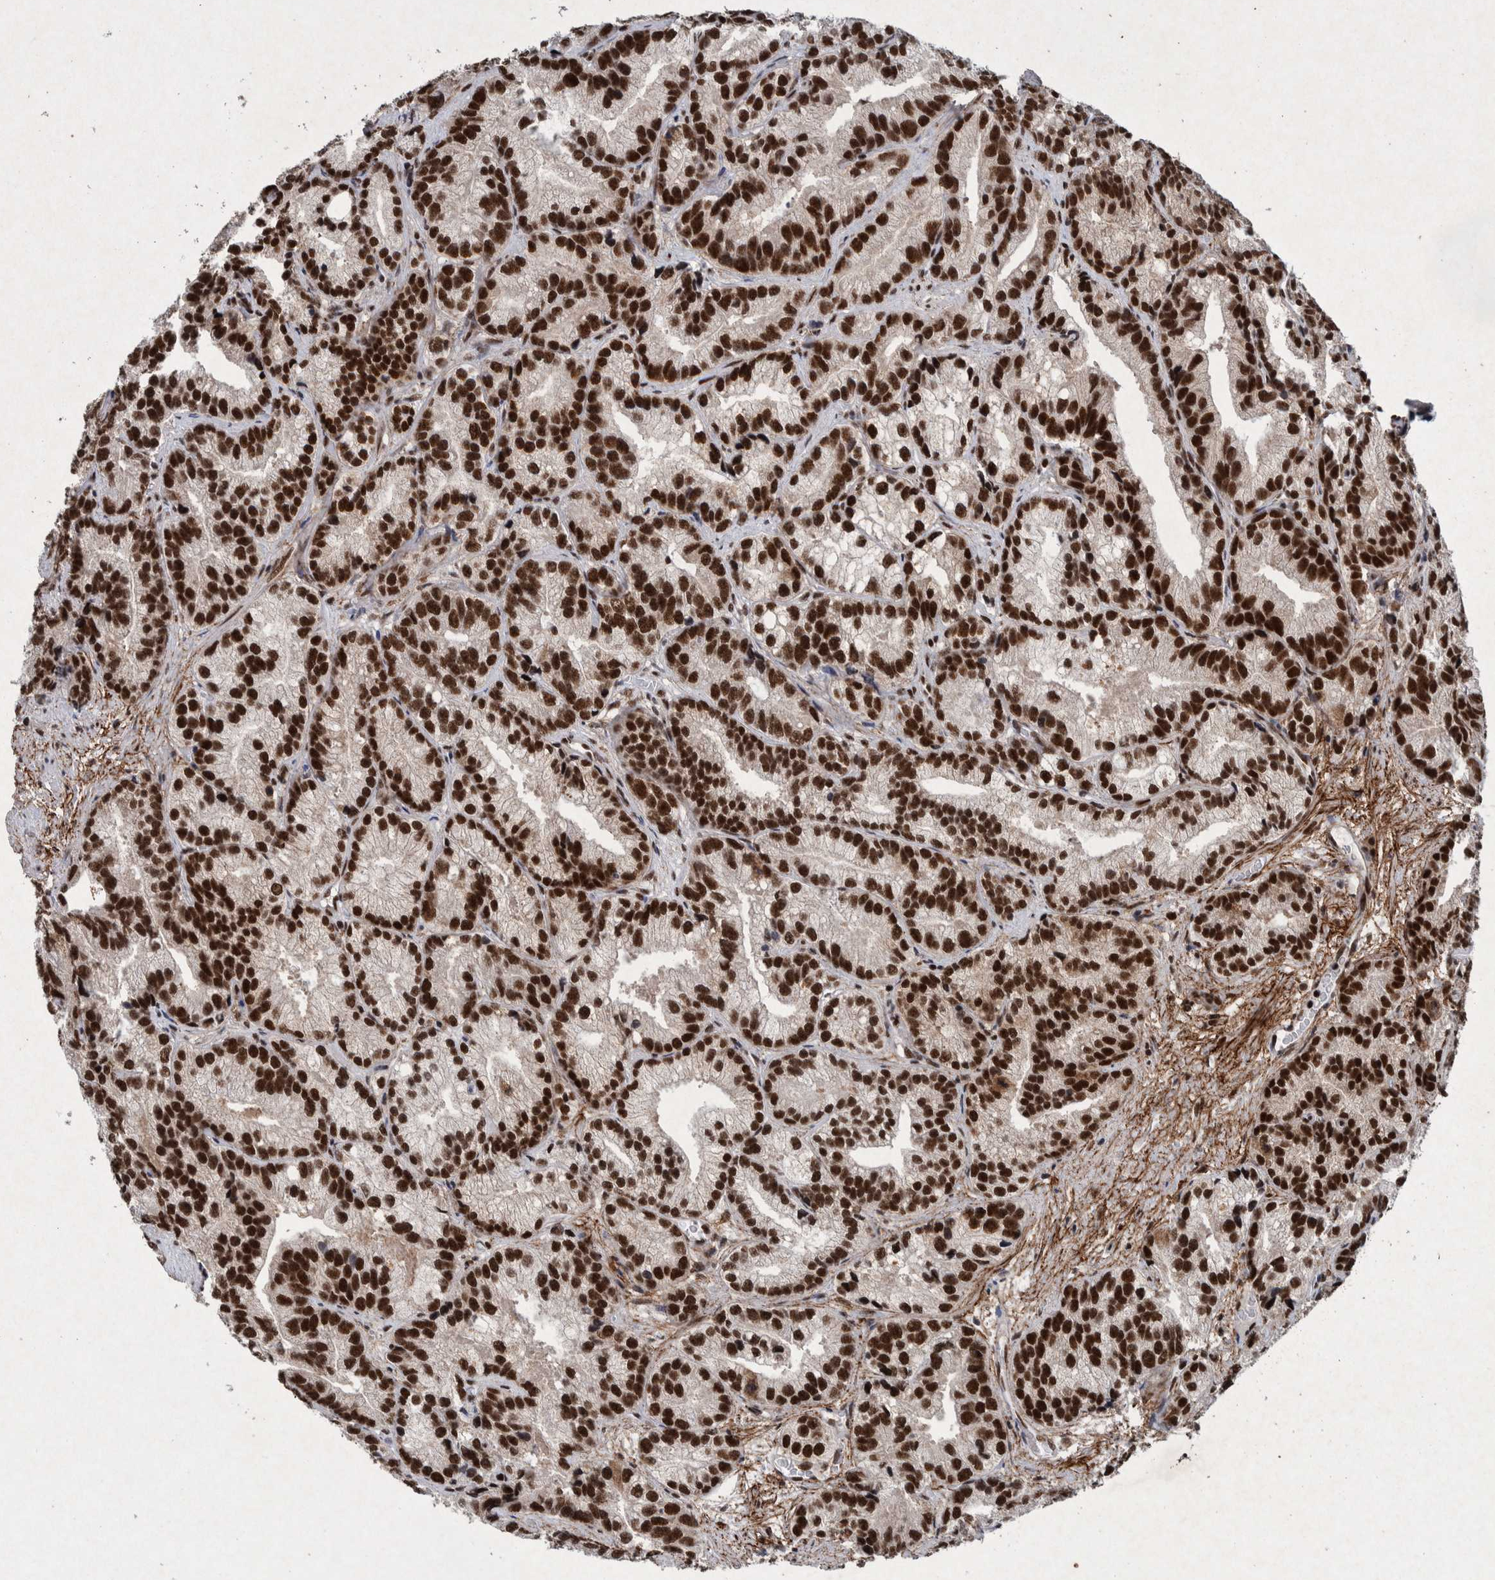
{"staining": {"intensity": "strong", "quantity": ">75%", "location": "nuclear"}, "tissue": "prostate cancer", "cell_type": "Tumor cells", "image_type": "cancer", "snomed": [{"axis": "morphology", "description": "Adenocarcinoma, Low grade"}, {"axis": "topography", "description": "Prostate"}], "caption": "Human prostate cancer (adenocarcinoma (low-grade)) stained for a protein (brown) exhibits strong nuclear positive staining in approximately >75% of tumor cells.", "gene": "TAF10", "patient": {"sex": "male", "age": 89}}